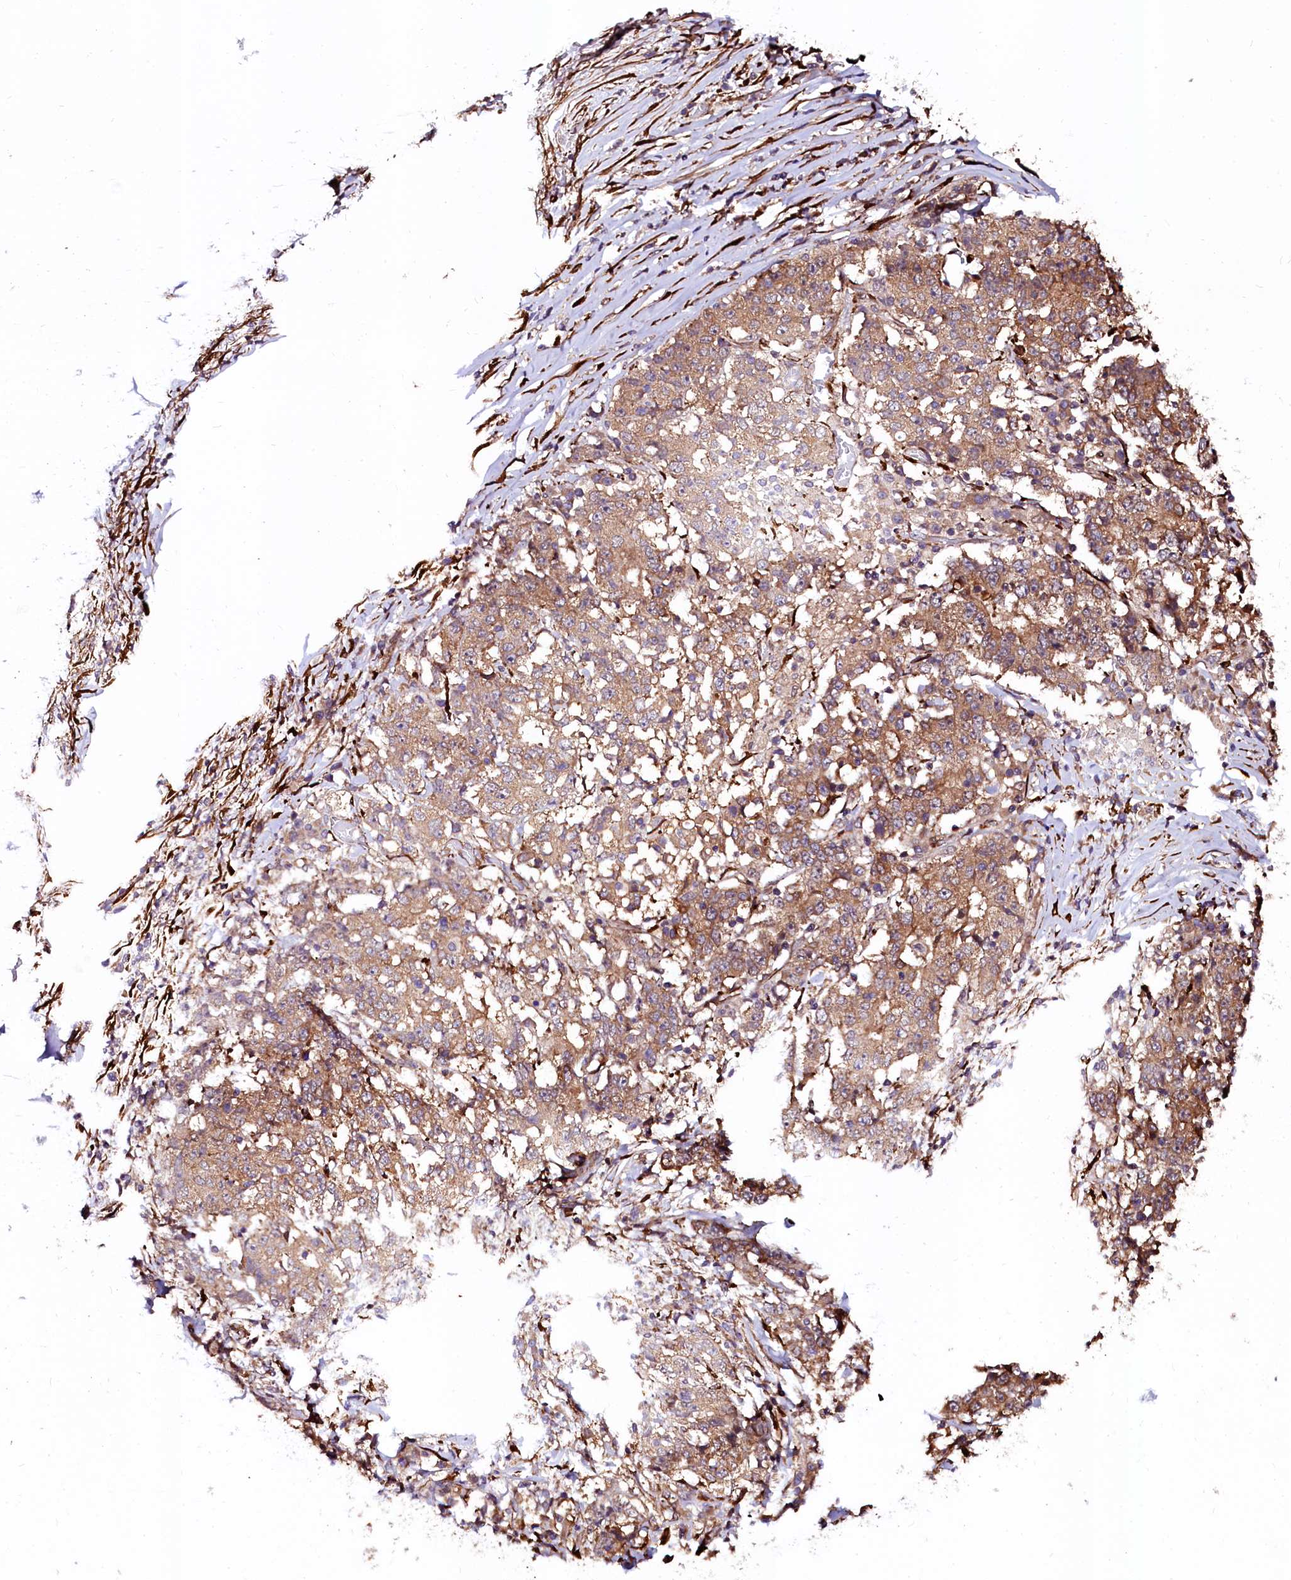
{"staining": {"intensity": "moderate", "quantity": ">75%", "location": "cytoplasmic/membranous"}, "tissue": "stomach cancer", "cell_type": "Tumor cells", "image_type": "cancer", "snomed": [{"axis": "morphology", "description": "Adenocarcinoma, NOS"}, {"axis": "topography", "description": "Stomach"}], "caption": "Moderate cytoplasmic/membranous protein positivity is present in approximately >75% of tumor cells in adenocarcinoma (stomach). The staining was performed using DAB (3,3'-diaminobenzidine), with brown indicating positive protein expression. Nuclei are stained blue with hematoxylin.", "gene": "N4BP1", "patient": {"sex": "male", "age": 59}}